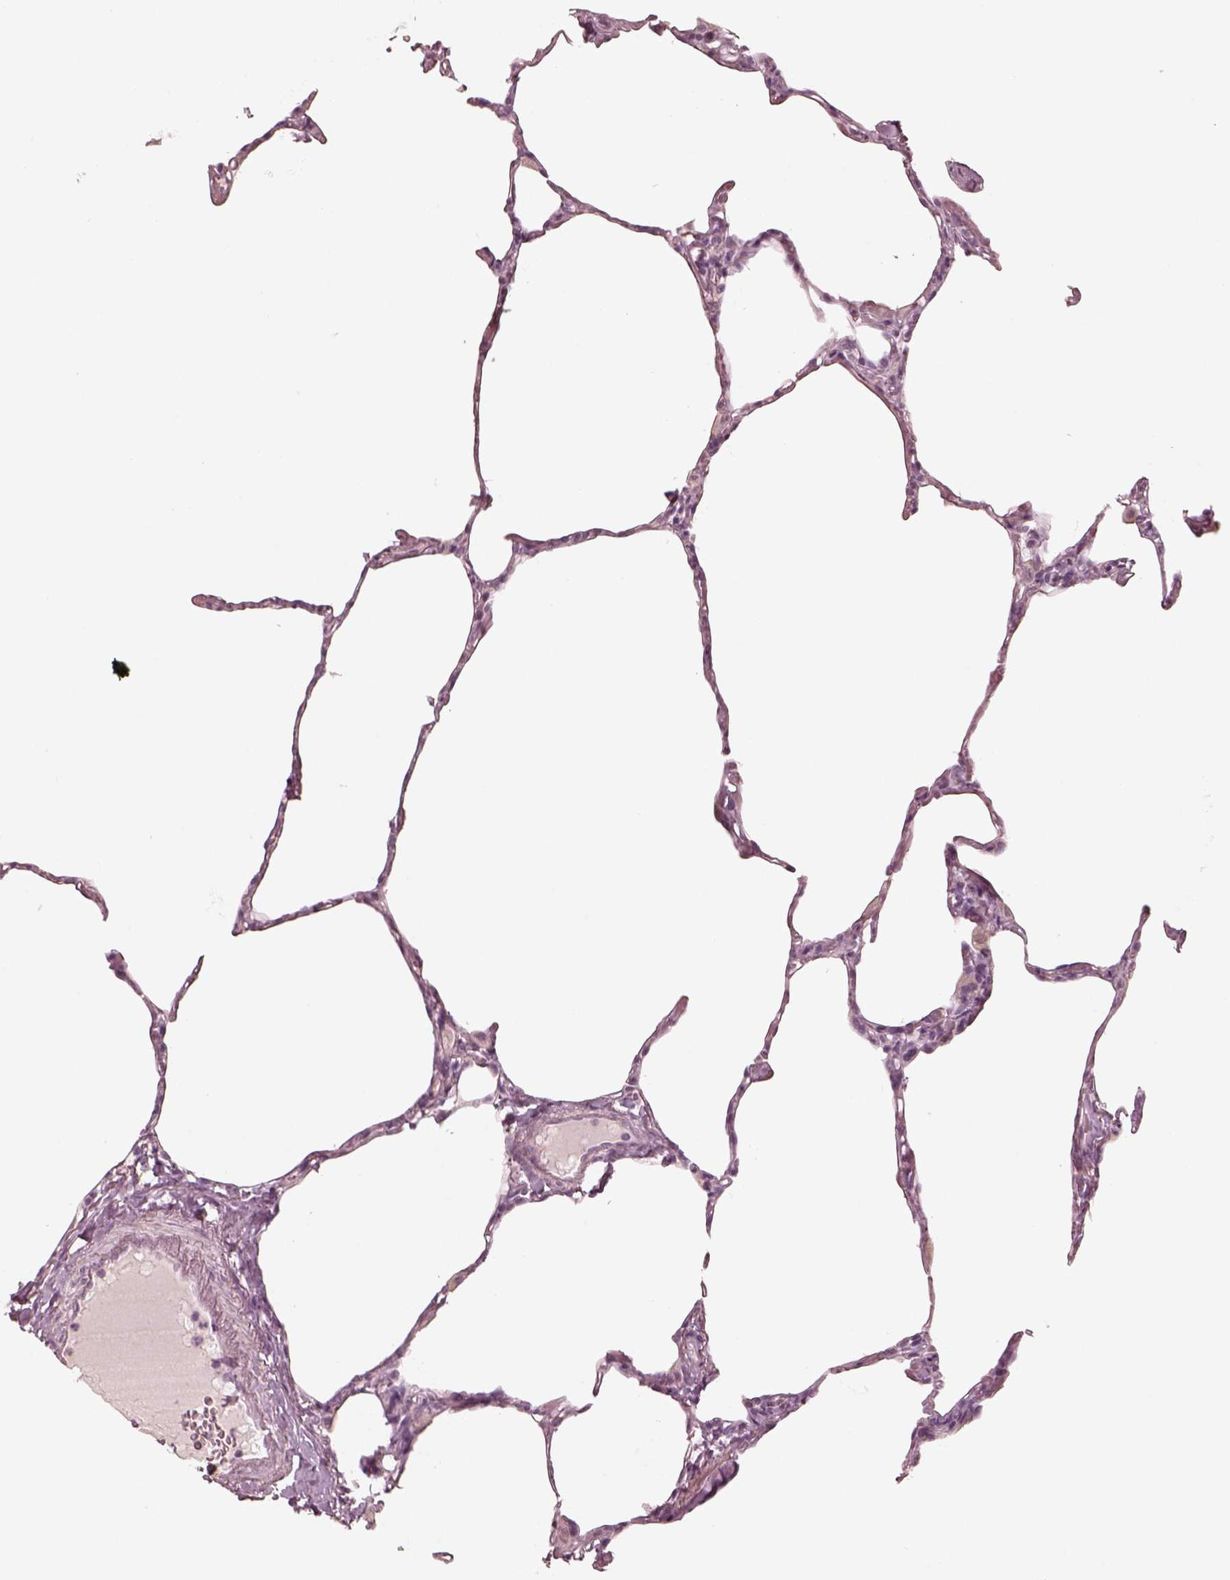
{"staining": {"intensity": "negative", "quantity": "none", "location": "none"}, "tissue": "lung", "cell_type": "Alveolar cells", "image_type": "normal", "snomed": [{"axis": "morphology", "description": "Normal tissue, NOS"}, {"axis": "topography", "description": "Lung"}], "caption": "This is a micrograph of IHC staining of normal lung, which shows no staining in alveolar cells.", "gene": "DNAAF9", "patient": {"sex": "male", "age": 65}}